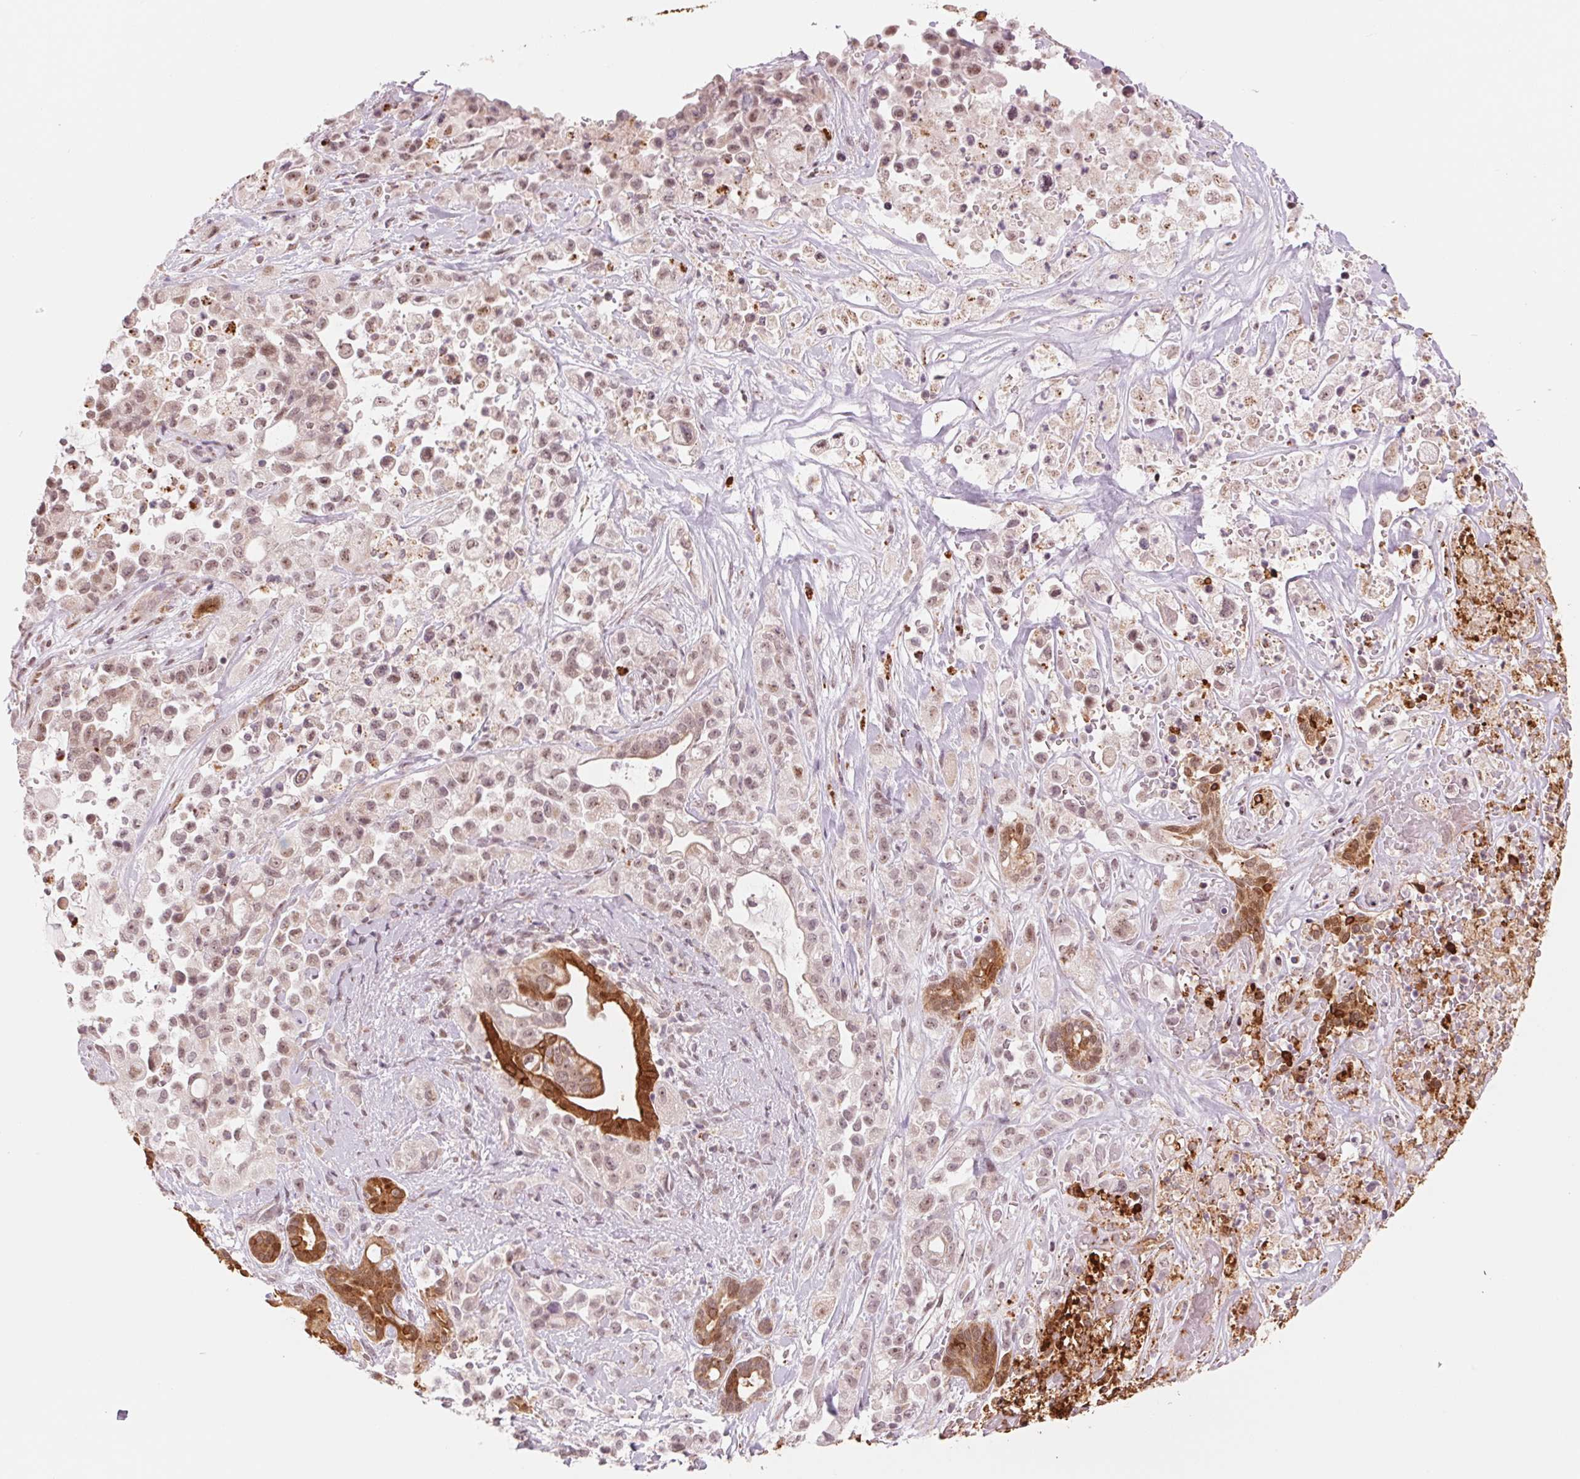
{"staining": {"intensity": "moderate", "quantity": "<25%", "location": "cytoplasmic/membranous,nuclear"}, "tissue": "pancreatic cancer", "cell_type": "Tumor cells", "image_type": "cancer", "snomed": [{"axis": "morphology", "description": "Adenocarcinoma, NOS"}, {"axis": "topography", "description": "Pancreas"}], "caption": "Immunohistochemistry (IHC) of human pancreatic cancer (adenocarcinoma) shows low levels of moderate cytoplasmic/membranous and nuclear staining in approximately <25% of tumor cells.", "gene": "ARHGAP32", "patient": {"sex": "male", "age": 44}}